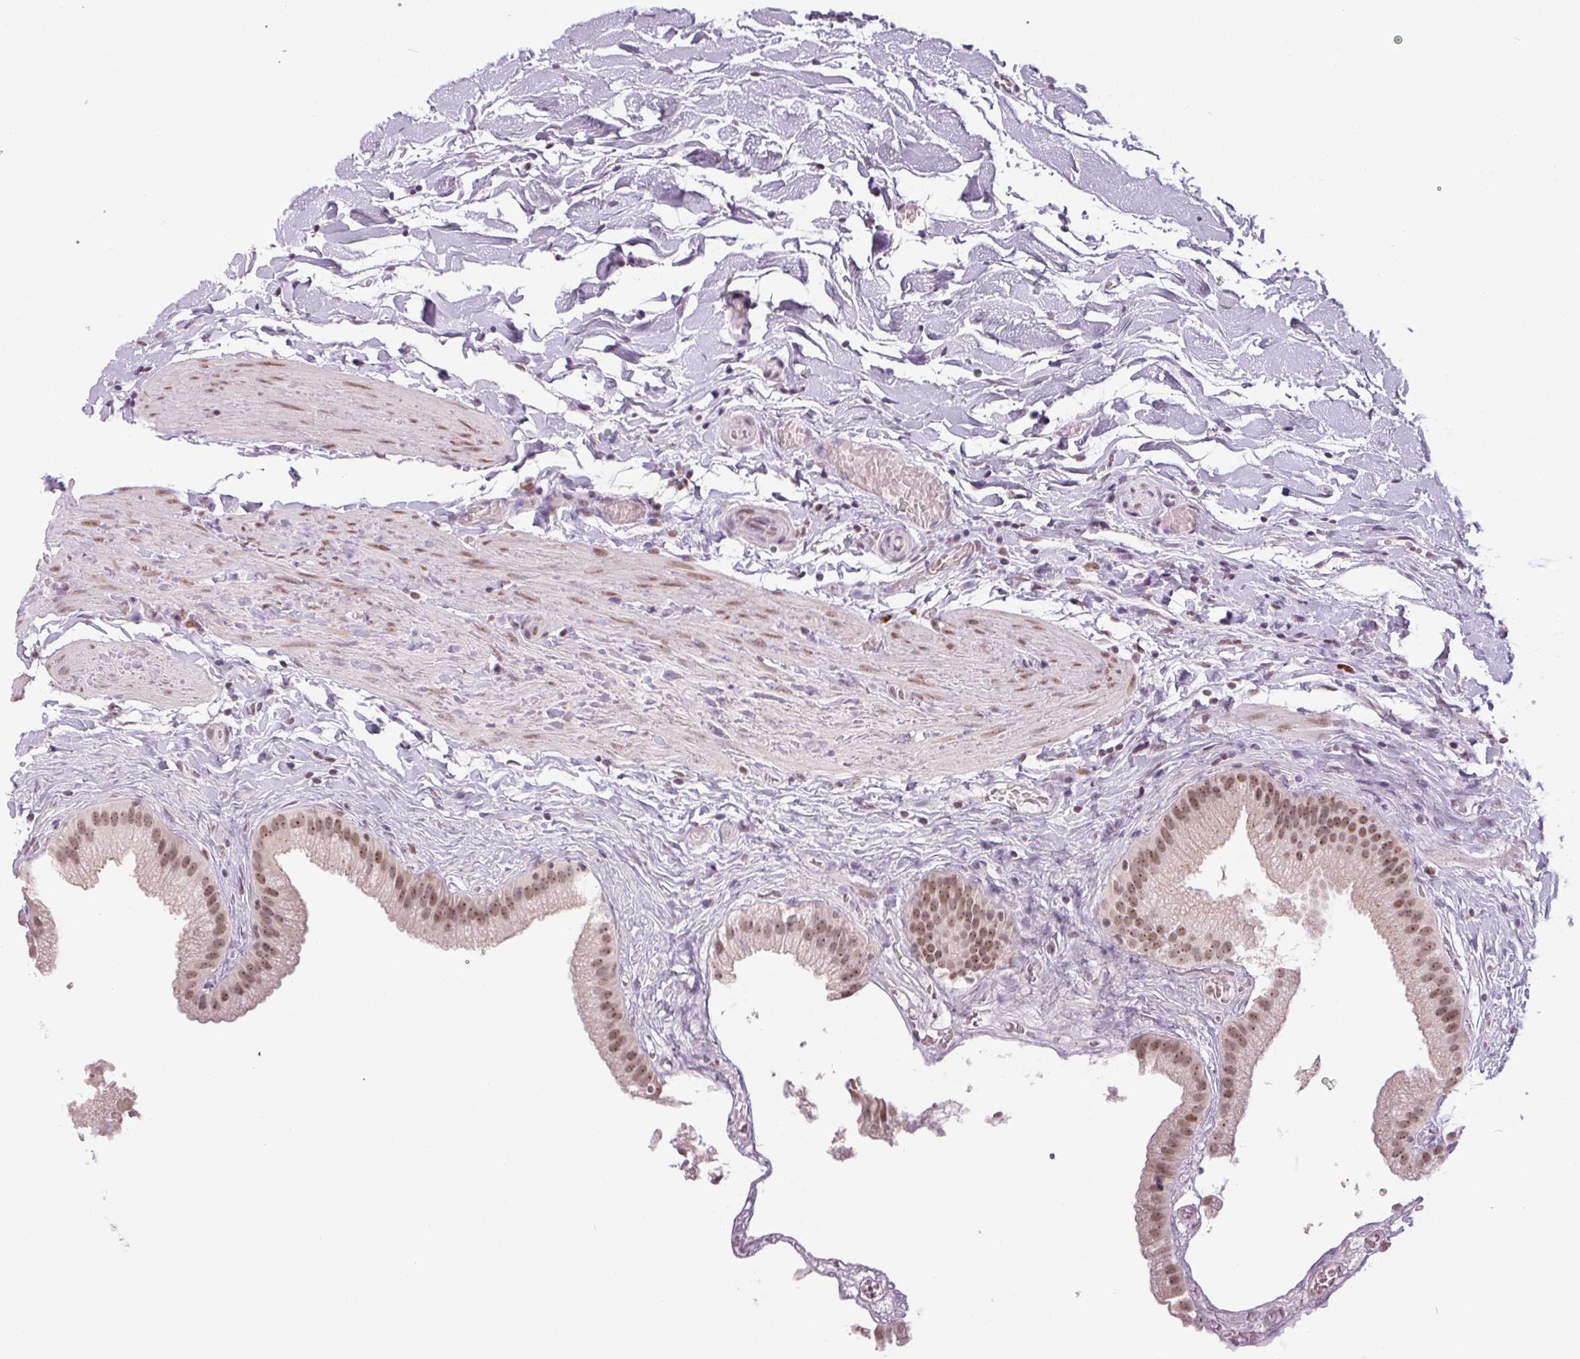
{"staining": {"intensity": "moderate", "quantity": "25%-75%", "location": "nuclear"}, "tissue": "gallbladder", "cell_type": "Glandular cells", "image_type": "normal", "snomed": [{"axis": "morphology", "description": "Normal tissue, NOS"}, {"axis": "topography", "description": "Gallbladder"}], "caption": "A high-resolution micrograph shows IHC staining of unremarkable gallbladder, which shows moderate nuclear staining in about 25%-75% of glandular cells.", "gene": "SMIM6", "patient": {"sex": "female", "age": 63}}